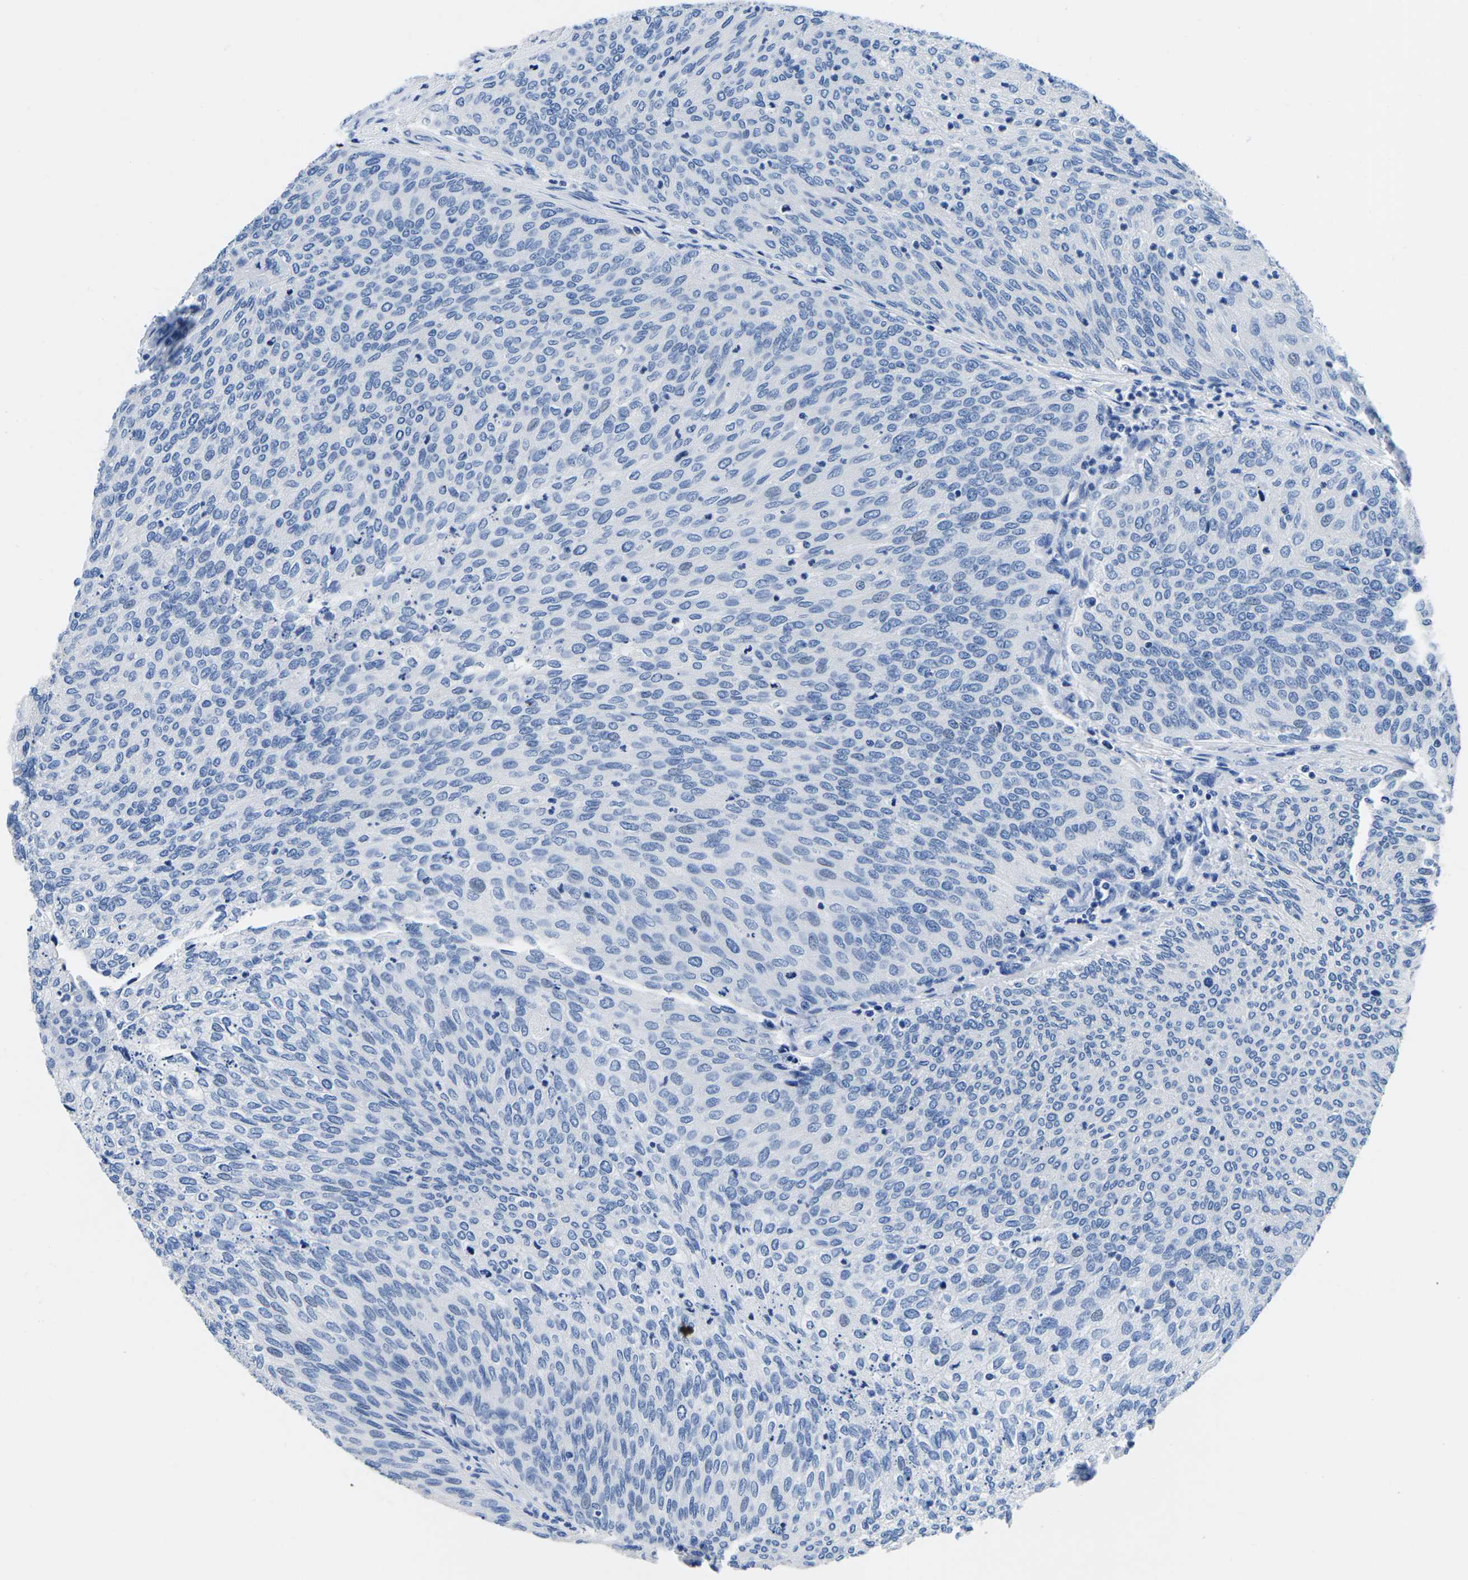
{"staining": {"intensity": "negative", "quantity": "none", "location": "none"}, "tissue": "urothelial cancer", "cell_type": "Tumor cells", "image_type": "cancer", "snomed": [{"axis": "morphology", "description": "Urothelial carcinoma, Low grade"}, {"axis": "topography", "description": "Urinary bladder"}], "caption": "Immunohistochemistry (IHC) photomicrograph of neoplastic tissue: human low-grade urothelial carcinoma stained with DAB displays no significant protein positivity in tumor cells.", "gene": "CYP1A2", "patient": {"sex": "female", "age": 79}}